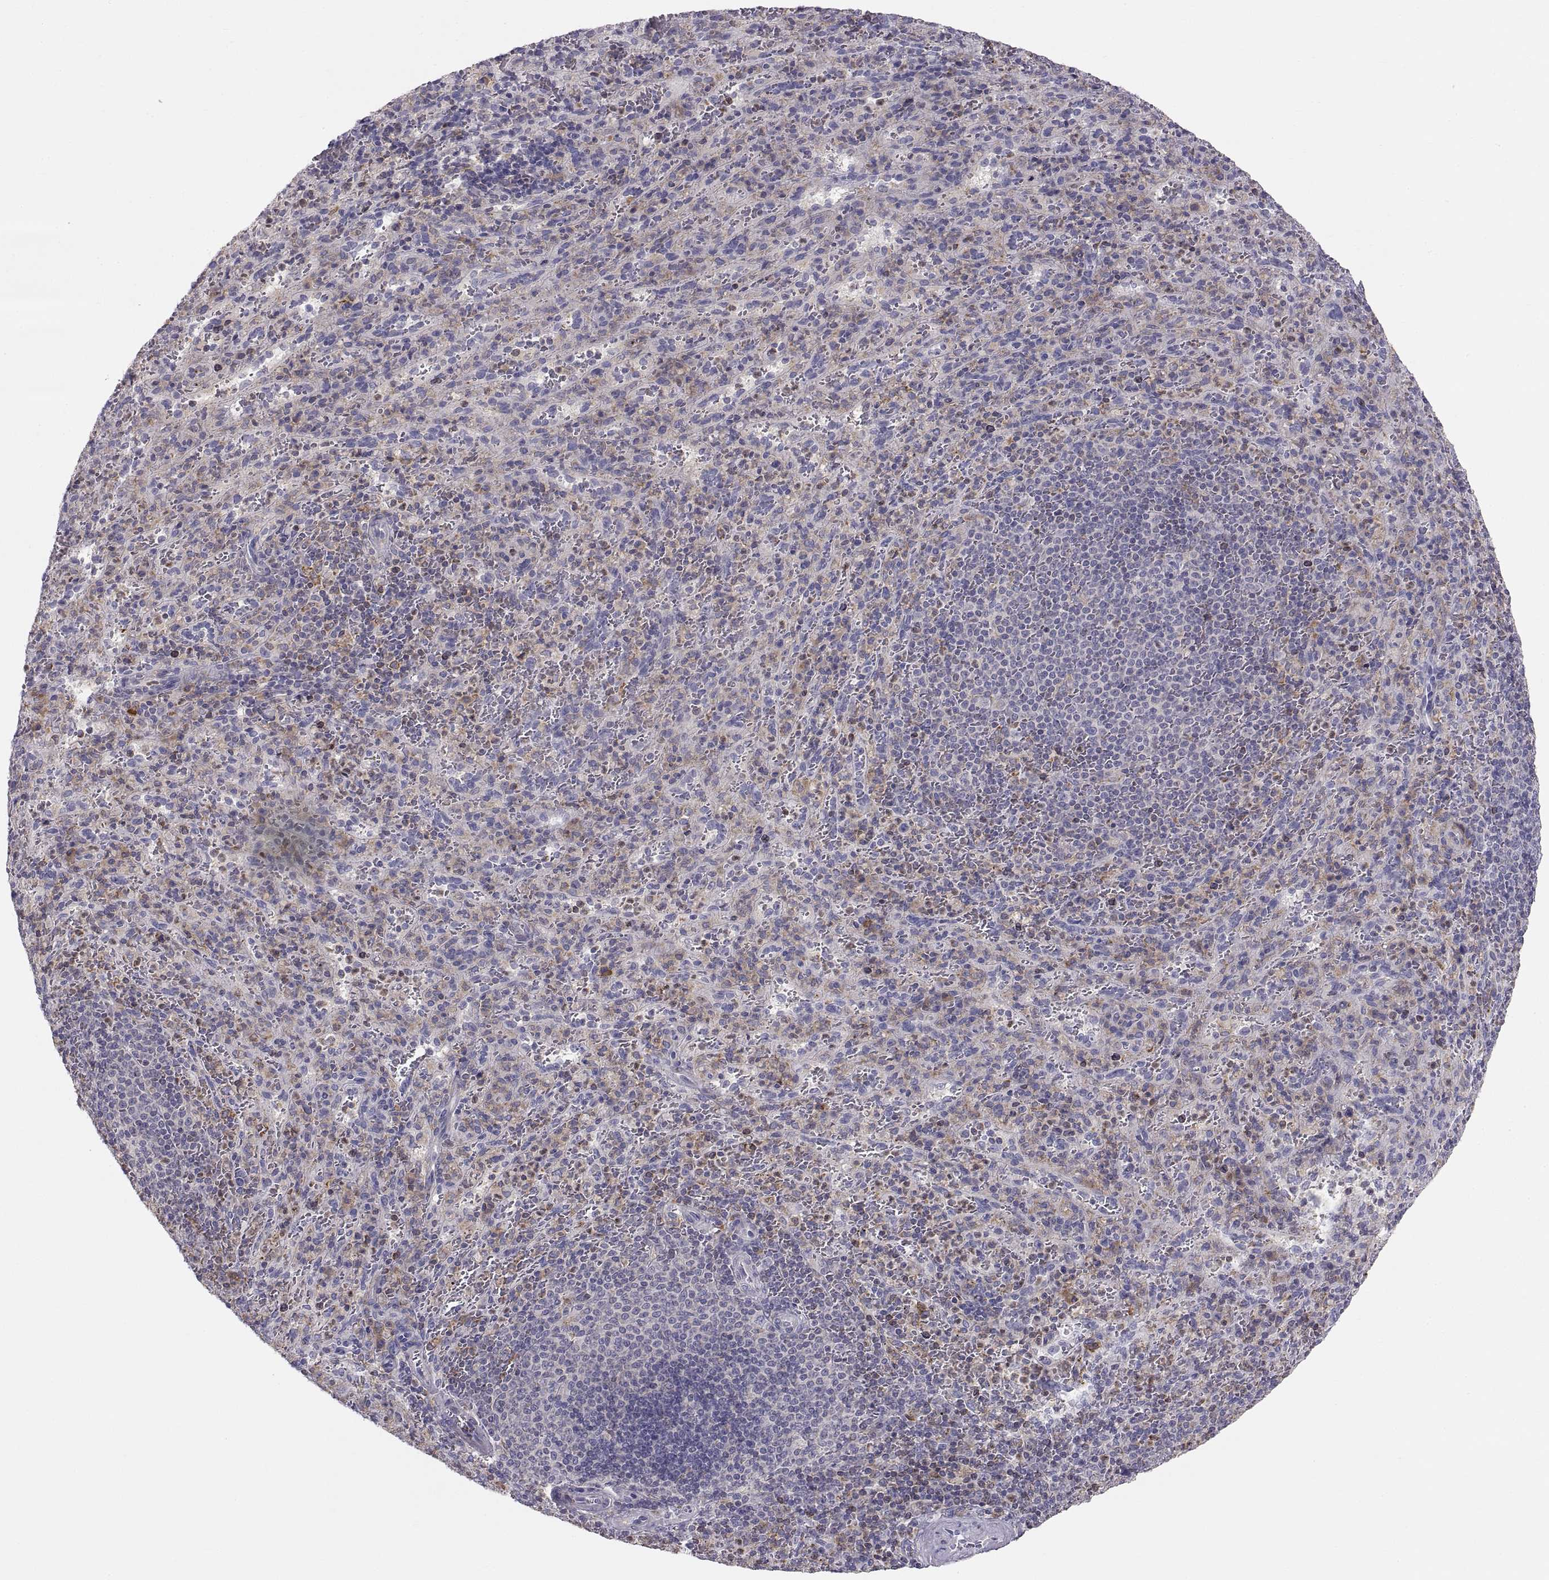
{"staining": {"intensity": "weak", "quantity": "25%-75%", "location": "cytoplasmic/membranous"}, "tissue": "spleen", "cell_type": "Cells in red pulp", "image_type": "normal", "snomed": [{"axis": "morphology", "description": "Normal tissue, NOS"}, {"axis": "topography", "description": "Spleen"}], "caption": "This image exhibits normal spleen stained with immunohistochemistry to label a protein in brown. The cytoplasmic/membranous of cells in red pulp show weak positivity for the protein. Nuclei are counter-stained blue.", "gene": "ERO1A", "patient": {"sex": "male", "age": 57}}